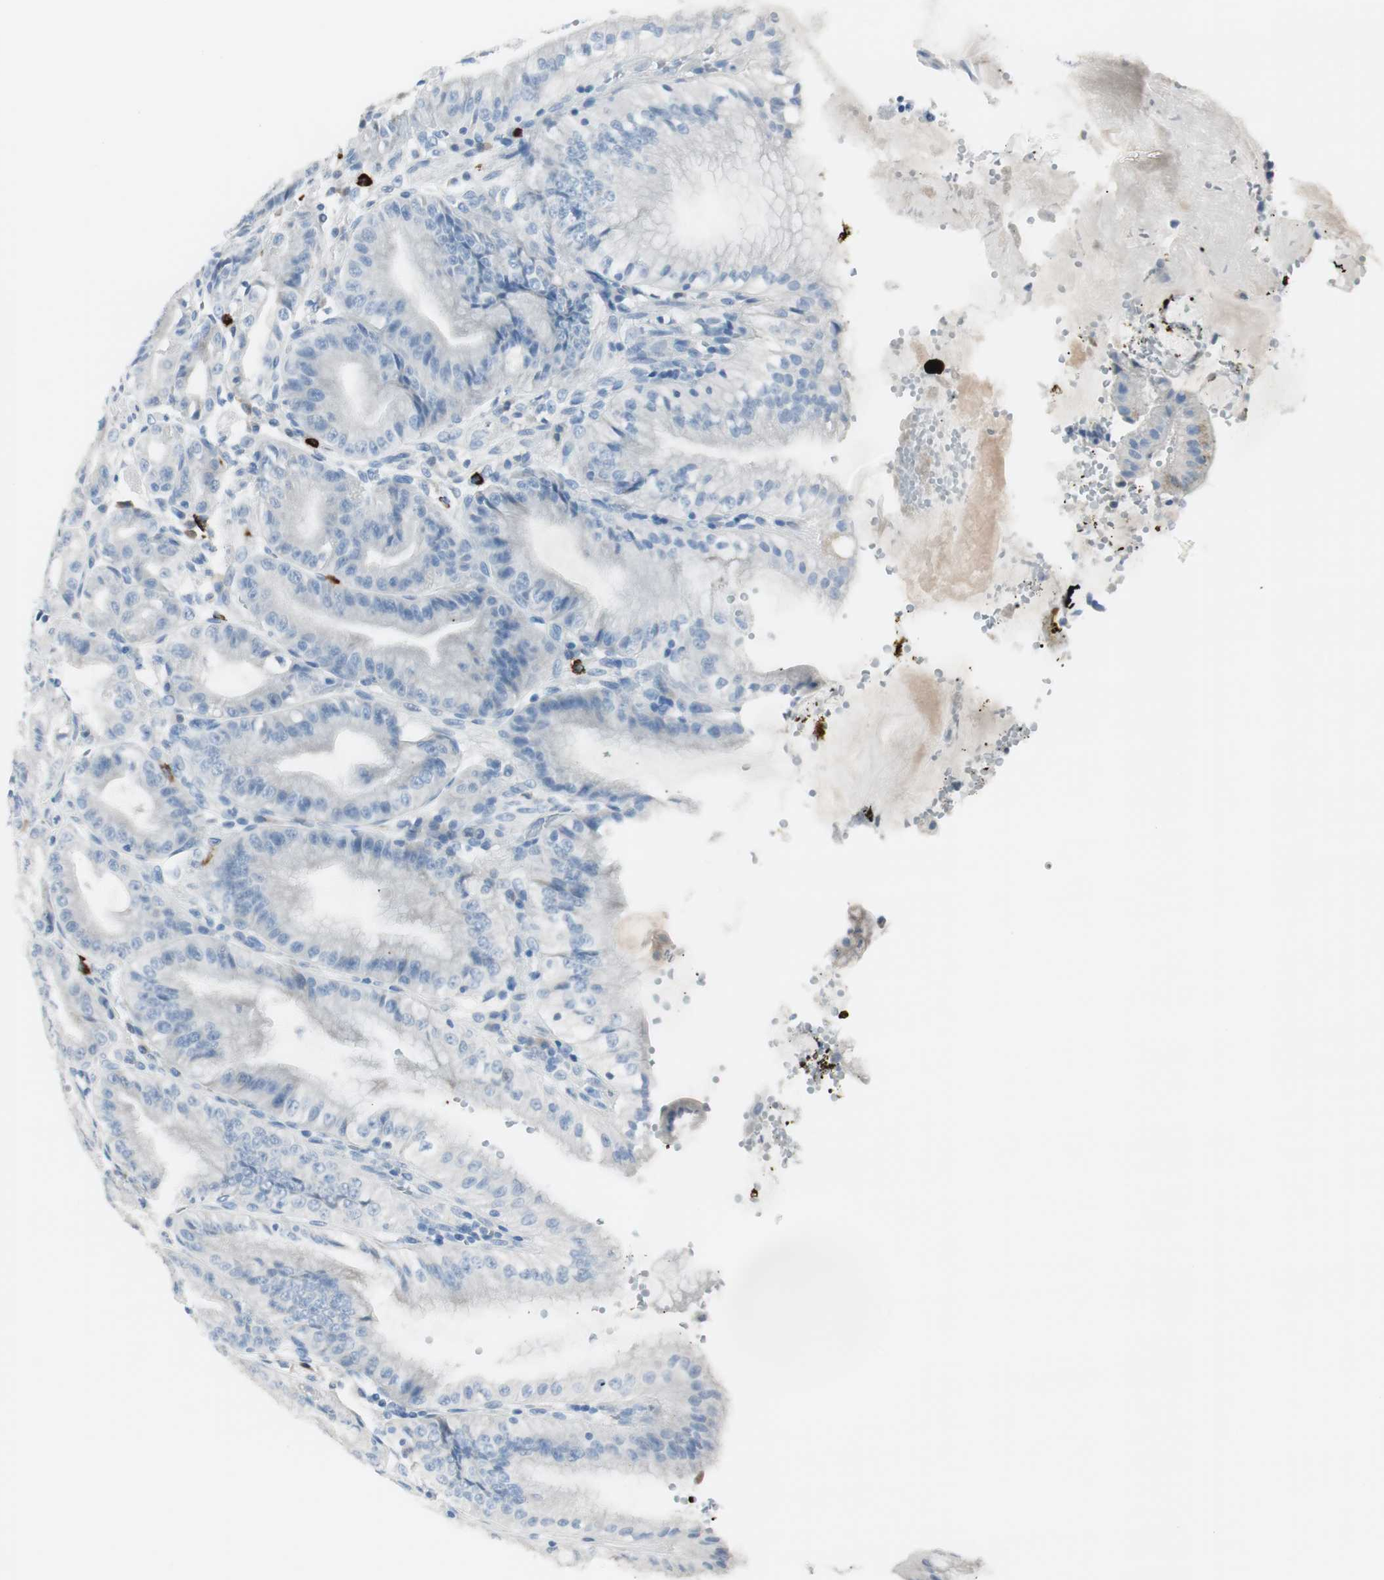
{"staining": {"intensity": "negative", "quantity": "none", "location": "none"}, "tissue": "stomach", "cell_type": "Glandular cells", "image_type": "normal", "snomed": [{"axis": "morphology", "description": "Normal tissue, NOS"}, {"axis": "topography", "description": "Stomach, lower"}], "caption": "The histopathology image exhibits no significant expression in glandular cells of stomach. Nuclei are stained in blue.", "gene": "DLG4", "patient": {"sex": "male", "age": 71}}